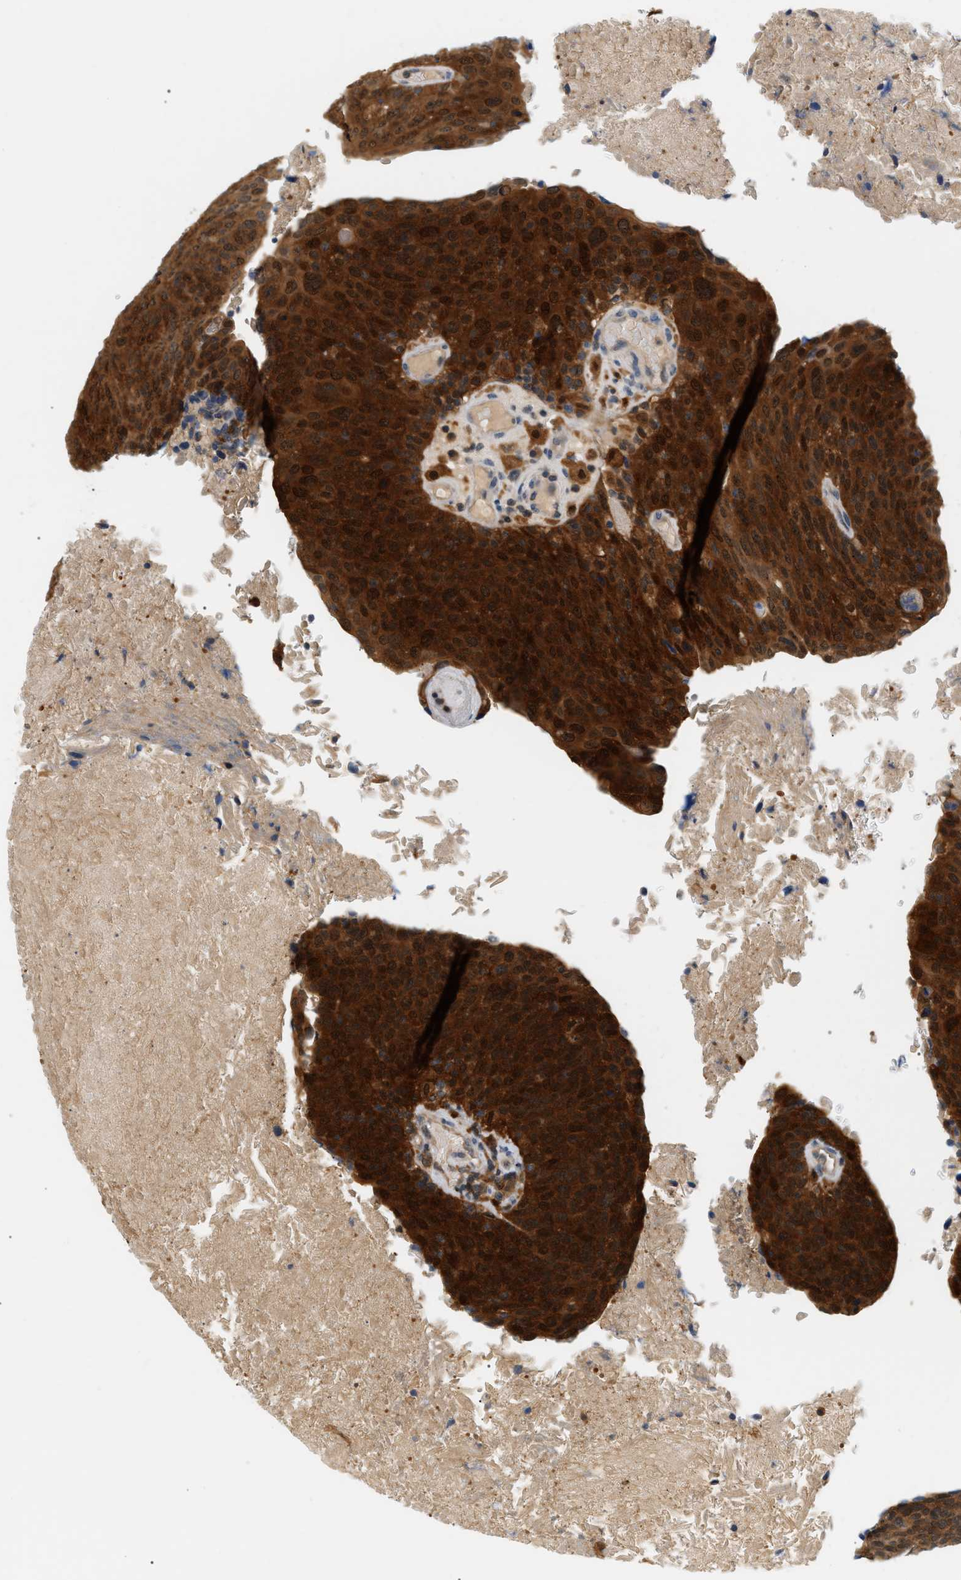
{"staining": {"intensity": "strong", "quantity": ">75%", "location": "cytoplasmic/membranous"}, "tissue": "head and neck cancer", "cell_type": "Tumor cells", "image_type": "cancer", "snomed": [{"axis": "morphology", "description": "Squamous cell carcinoma, NOS"}, {"axis": "morphology", "description": "Squamous cell carcinoma, metastatic, NOS"}, {"axis": "topography", "description": "Lymph node"}, {"axis": "topography", "description": "Head-Neck"}], "caption": "A high-resolution photomicrograph shows immunohistochemistry (IHC) staining of head and neck cancer, which exhibits strong cytoplasmic/membranous expression in approximately >75% of tumor cells. The staining is performed using DAB (3,3'-diaminobenzidine) brown chromogen to label protein expression. The nuclei are counter-stained blue using hematoxylin.", "gene": "PYCARD", "patient": {"sex": "male", "age": 62}}